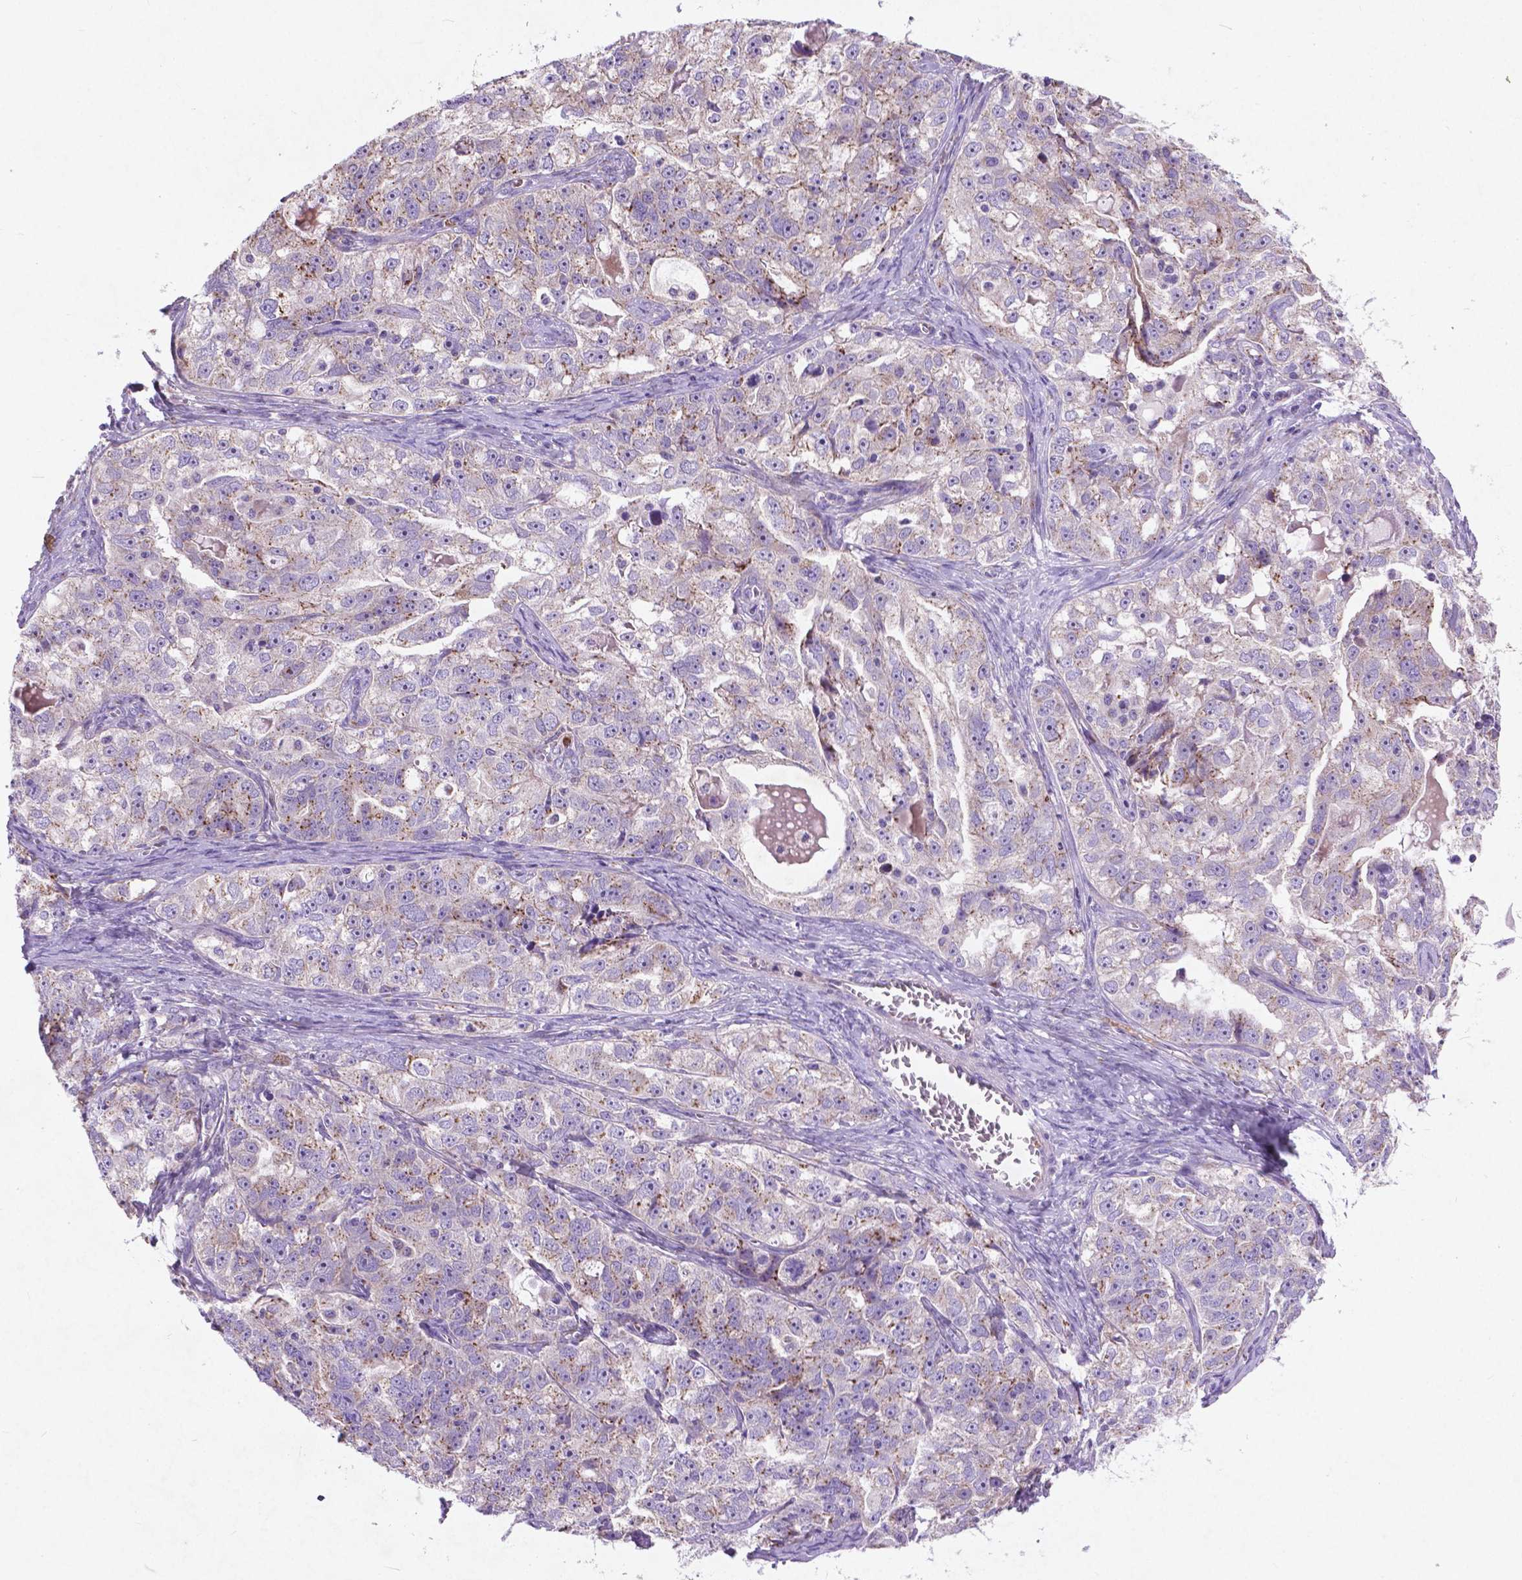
{"staining": {"intensity": "moderate", "quantity": "25%-75%", "location": "cytoplasmic/membranous"}, "tissue": "ovarian cancer", "cell_type": "Tumor cells", "image_type": "cancer", "snomed": [{"axis": "morphology", "description": "Cystadenocarcinoma, serous, NOS"}, {"axis": "topography", "description": "Ovary"}], "caption": "Protein expression analysis of human ovarian serous cystadenocarcinoma reveals moderate cytoplasmic/membranous staining in about 25%-75% of tumor cells. (Stains: DAB in brown, nuclei in blue, Microscopy: brightfield microscopy at high magnification).", "gene": "ATG4D", "patient": {"sex": "female", "age": 51}}